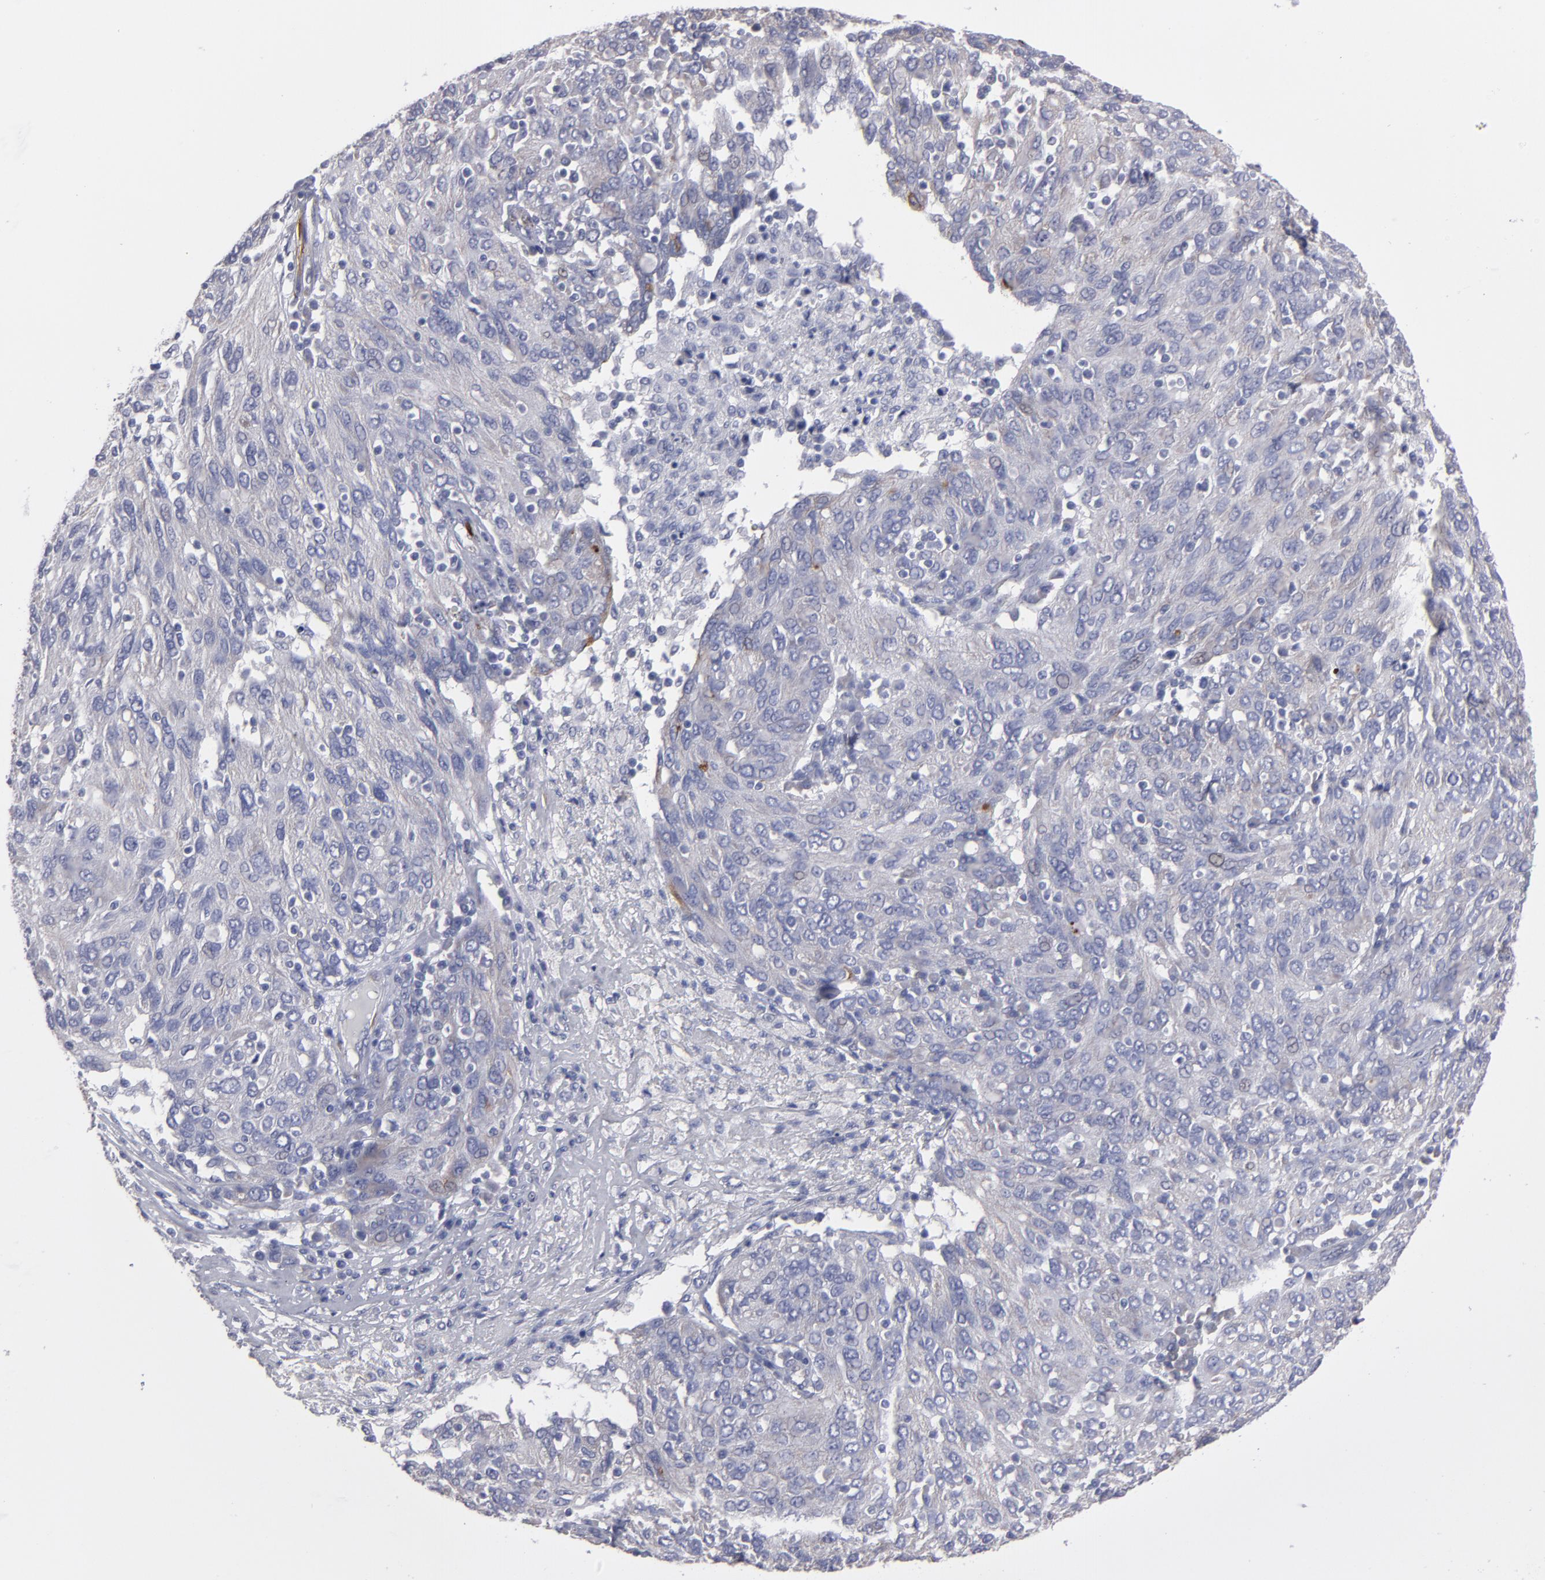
{"staining": {"intensity": "weak", "quantity": "<25%", "location": "cytoplasmic/membranous"}, "tissue": "ovarian cancer", "cell_type": "Tumor cells", "image_type": "cancer", "snomed": [{"axis": "morphology", "description": "Carcinoma, endometroid"}, {"axis": "topography", "description": "Ovary"}], "caption": "An image of human ovarian cancer is negative for staining in tumor cells.", "gene": "SLMAP", "patient": {"sex": "female", "age": 50}}